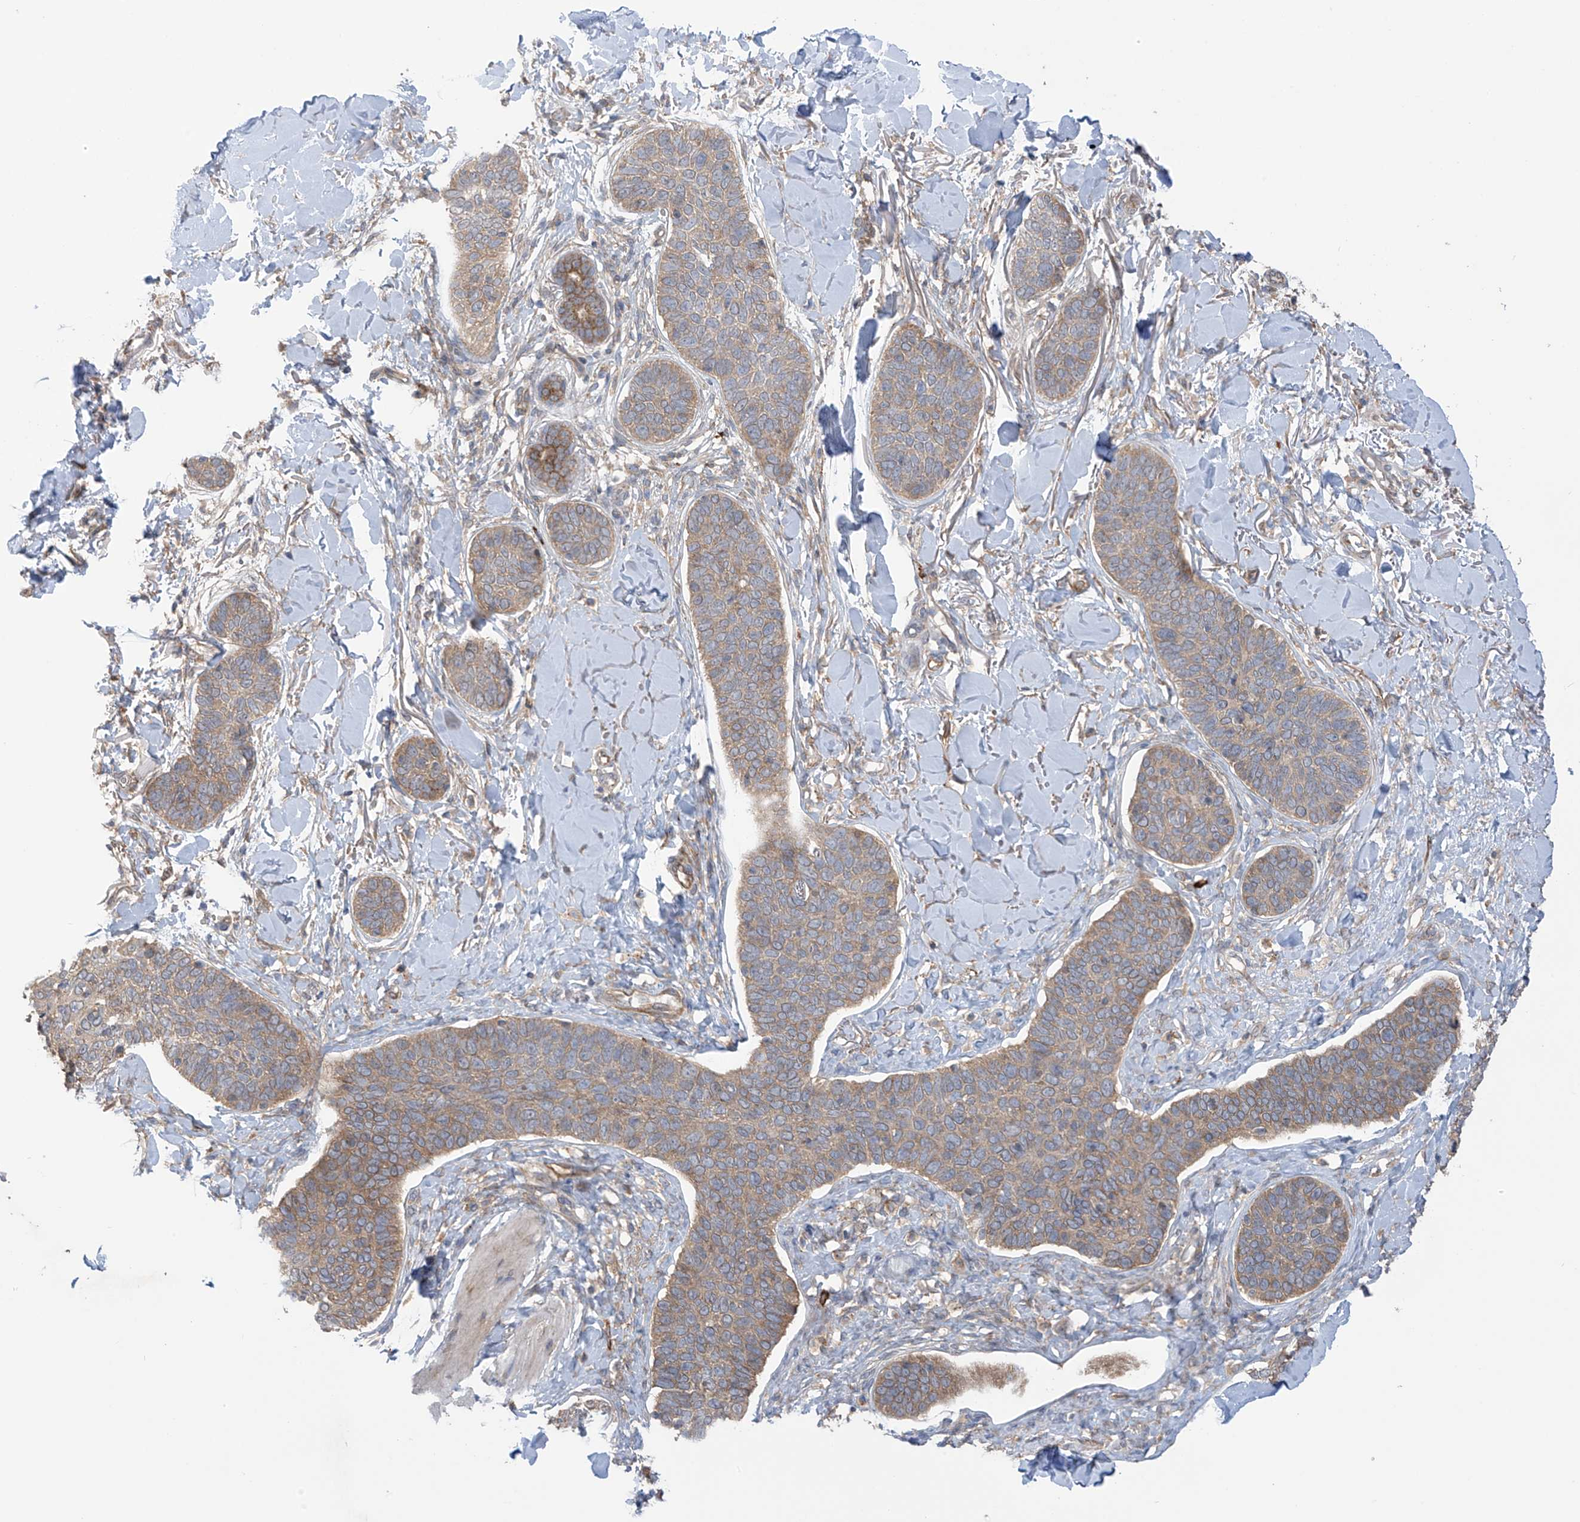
{"staining": {"intensity": "moderate", "quantity": "<25%", "location": "cytoplasmic/membranous"}, "tissue": "skin cancer", "cell_type": "Tumor cells", "image_type": "cancer", "snomed": [{"axis": "morphology", "description": "Basal cell carcinoma"}, {"axis": "topography", "description": "Skin"}], "caption": "Approximately <25% of tumor cells in skin basal cell carcinoma reveal moderate cytoplasmic/membranous protein expression as visualized by brown immunohistochemical staining.", "gene": "KIAA1522", "patient": {"sex": "male", "age": 85}}